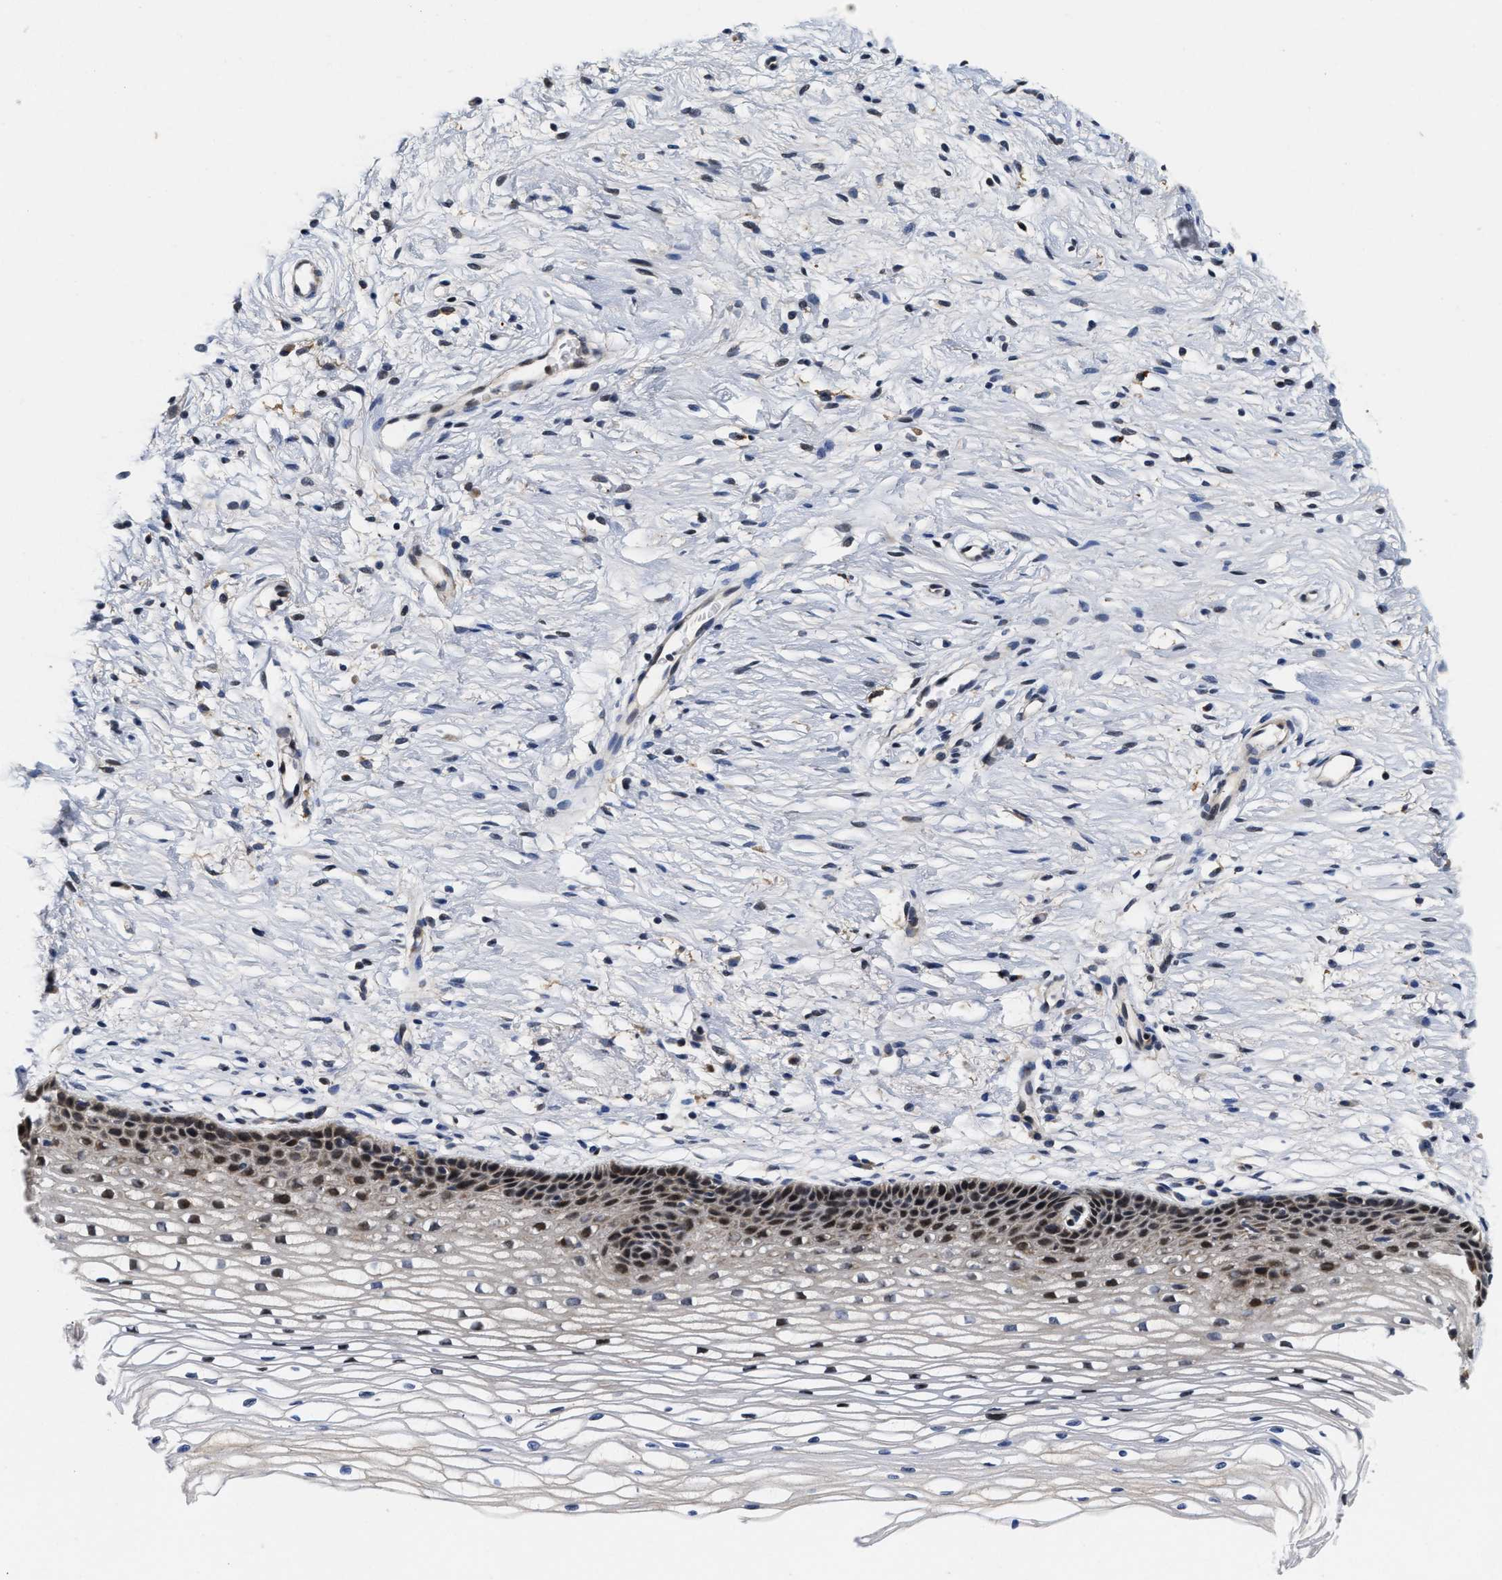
{"staining": {"intensity": "weak", "quantity": "25%-75%", "location": "cytoplasmic/membranous"}, "tissue": "cervix", "cell_type": "Glandular cells", "image_type": "normal", "snomed": [{"axis": "morphology", "description": "Normal tissue, NOS"}, {"axis": "topography", "description": "Cervix"}], "caption": "Protein staining of unremarkable cervix exhibits weak cytoplasmic/membranous positivity in about 25%-75% of glandular cells. Nuclei are stained in blue.", "gene": "SCYL2", "patient": {"sex": "female", "age": 77}}